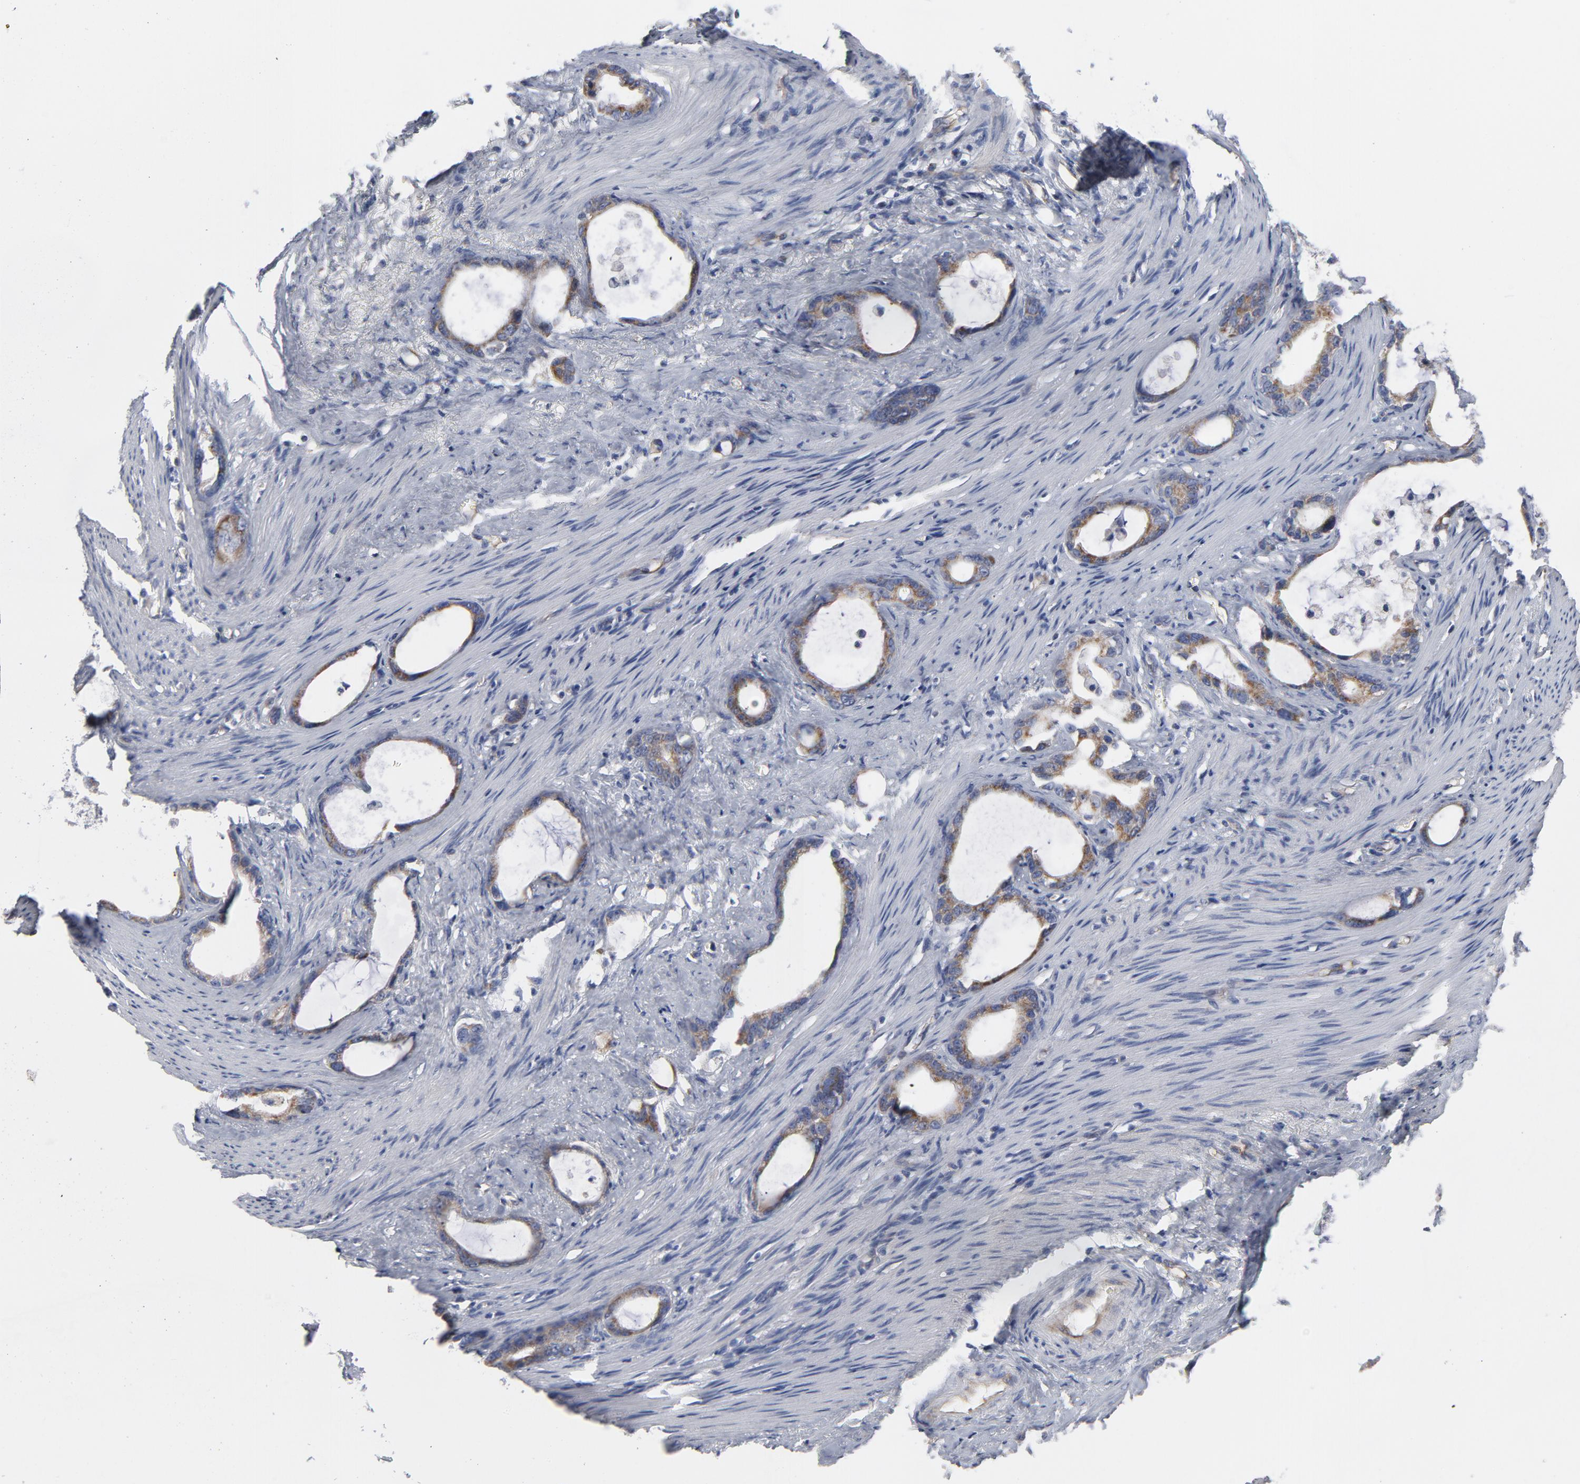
{"staining": {"intensity": "weak", "quantity": ">75%", "location": "cytoplasmic/membranous"}, "tissue": "stomach cancer", "cell_type": "Tumor cells", "image_type": "cancer", "snomed": [{"axis": "morphology", "description": "Adenocarcinoma, NOS"}, {"axis": "topography", "description": "Stomach"}], "caption": "Brown immunohistochemical staining in adenocarcinoma (stomach) exhibits weak cytoplasmic/membranous positivity in approximately >75% of tumor cells. (IHC, brightfield microscopy, high magnification).", "gene": "OXA1L", "patient": {"sex": "female", "age": 75}}